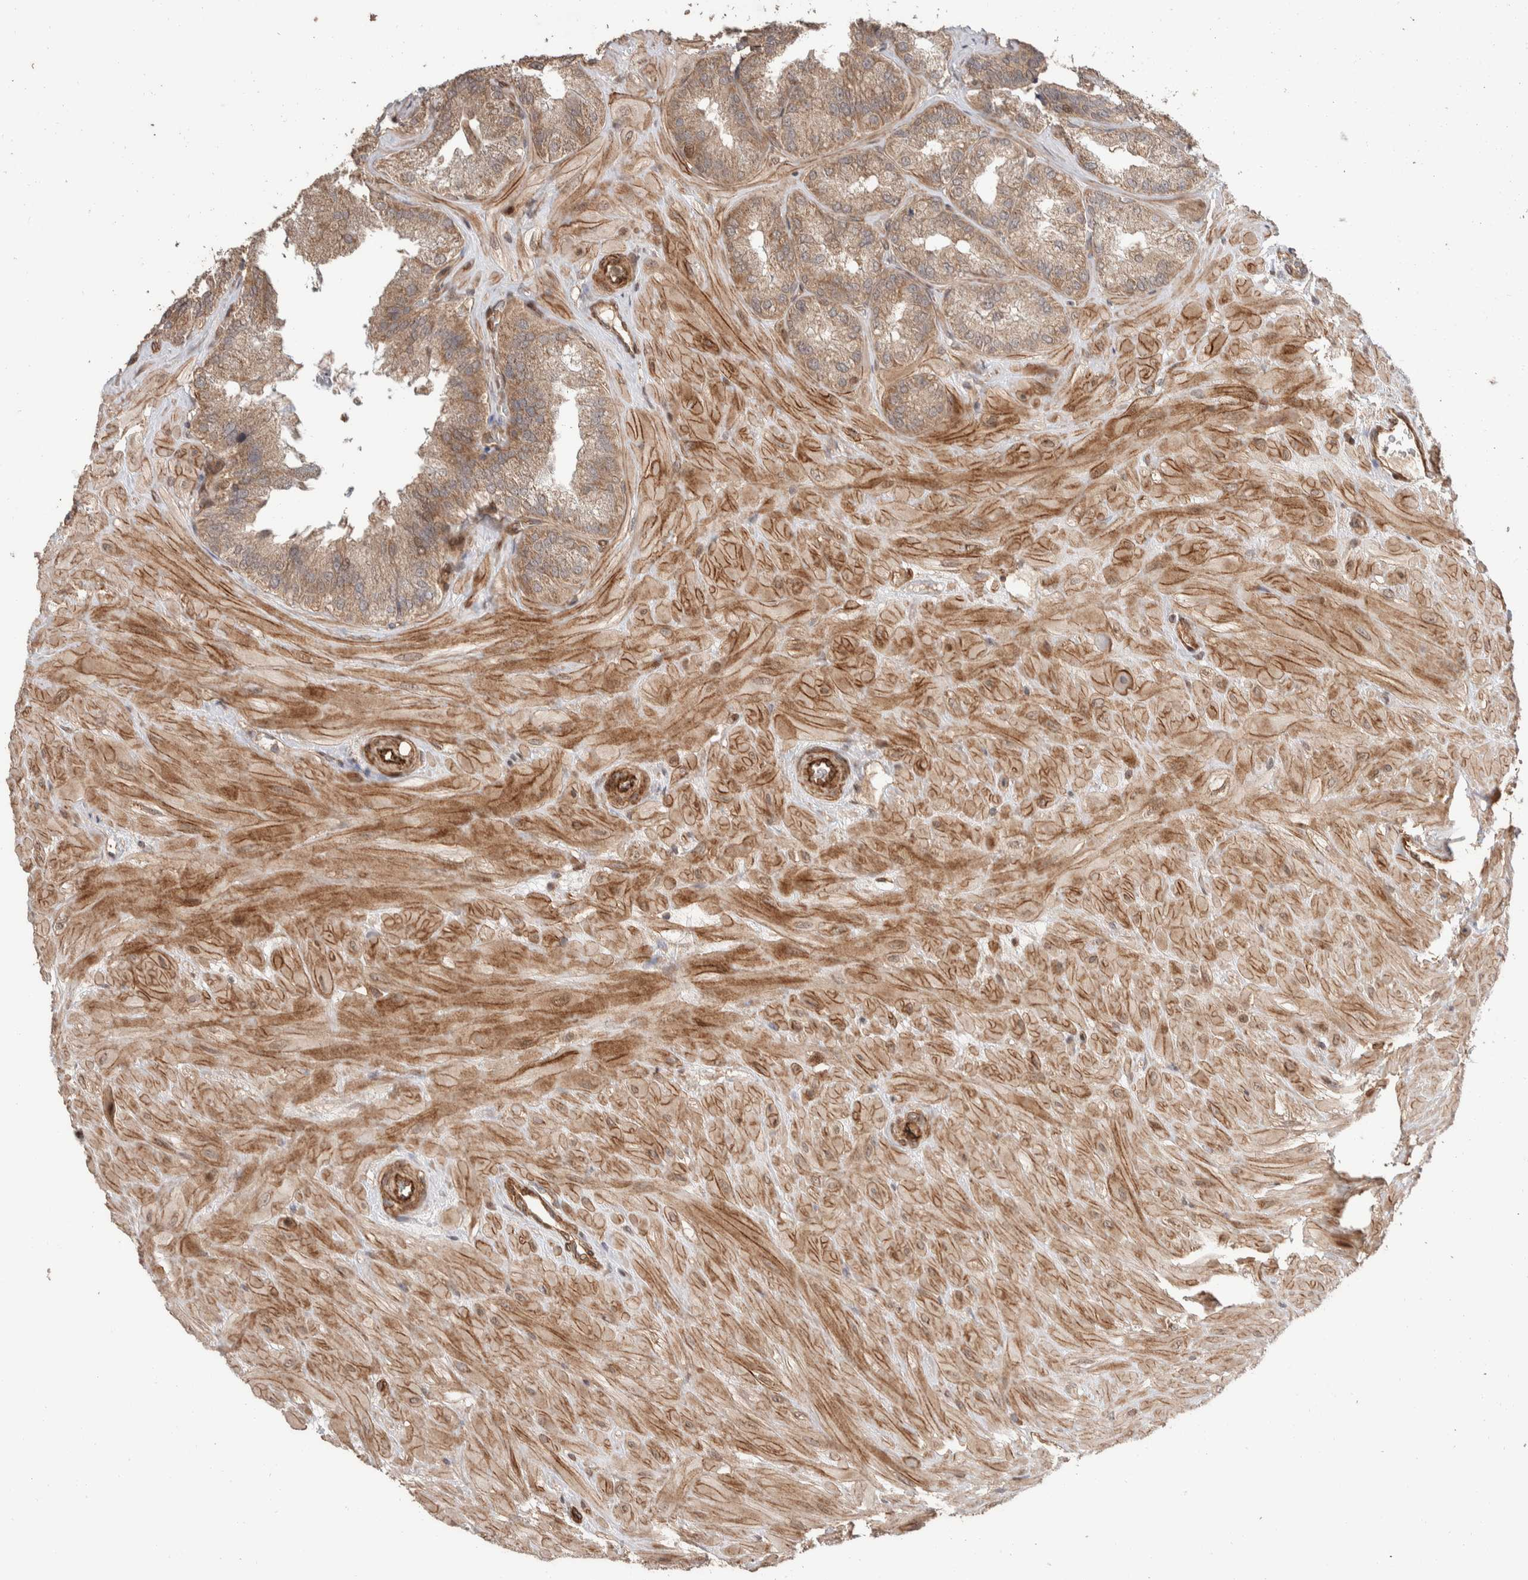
{"staining": {"intensity": "weak", "quantity": ">75%", "location": "cytoplasmic/membranous"}, "tissue": "seminal vesicle", "cell_type": "Glandular cells", "image_type": "normal", "snomed": [{"axis": "morphology", "description": "Normal tissue, NOS"}, {"axis": "topography", "description": "Prostate"}, {"axis": "topography", "description": "Seminal veicle"}], "caption": "This is a histology image of immunohistochemistry (IHC) staining of benign seminal vesicle, which shows weak positivity in the cytoplasmic/membranous of glandular cells.", "gene": "ERC1", "patient": {"sex": "male", "age": 51}}